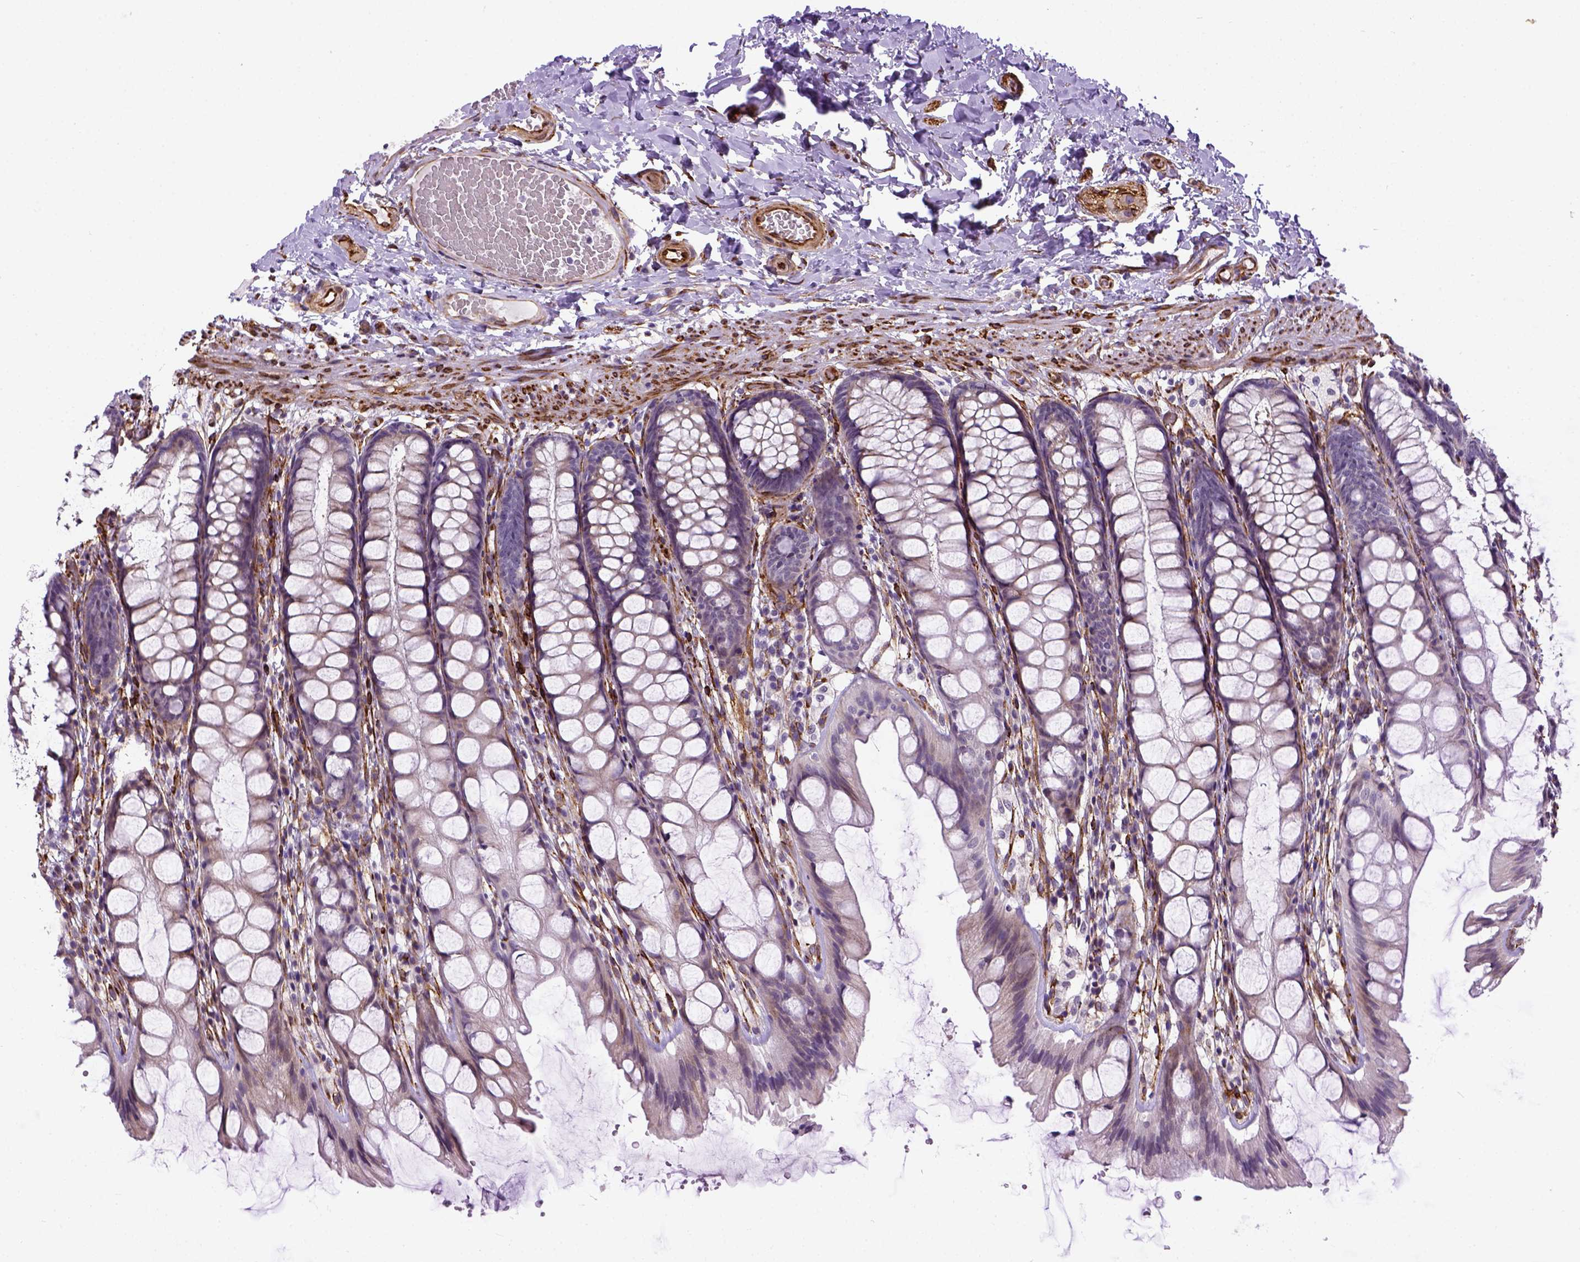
{"staining": {"intensity": "strong", "quantity": ">75%", "location": "cytoplasmic/membranous"}, "tissue": "colon", "cell_type": "Endothelial cells", "image_type": "normal", "snomed": [{"axis": "morphology", "description": "Normal tissue, NOS"}, {"axis": "topography", "description": "Colon"}], "caption": "This image reveals IHC staining of benign colon, with high strong cytoplasmic/membranous positivity in about >75% of endothelial cells.", "gene": "KAZN", "patient": {"sex": "male", "age": 47}}